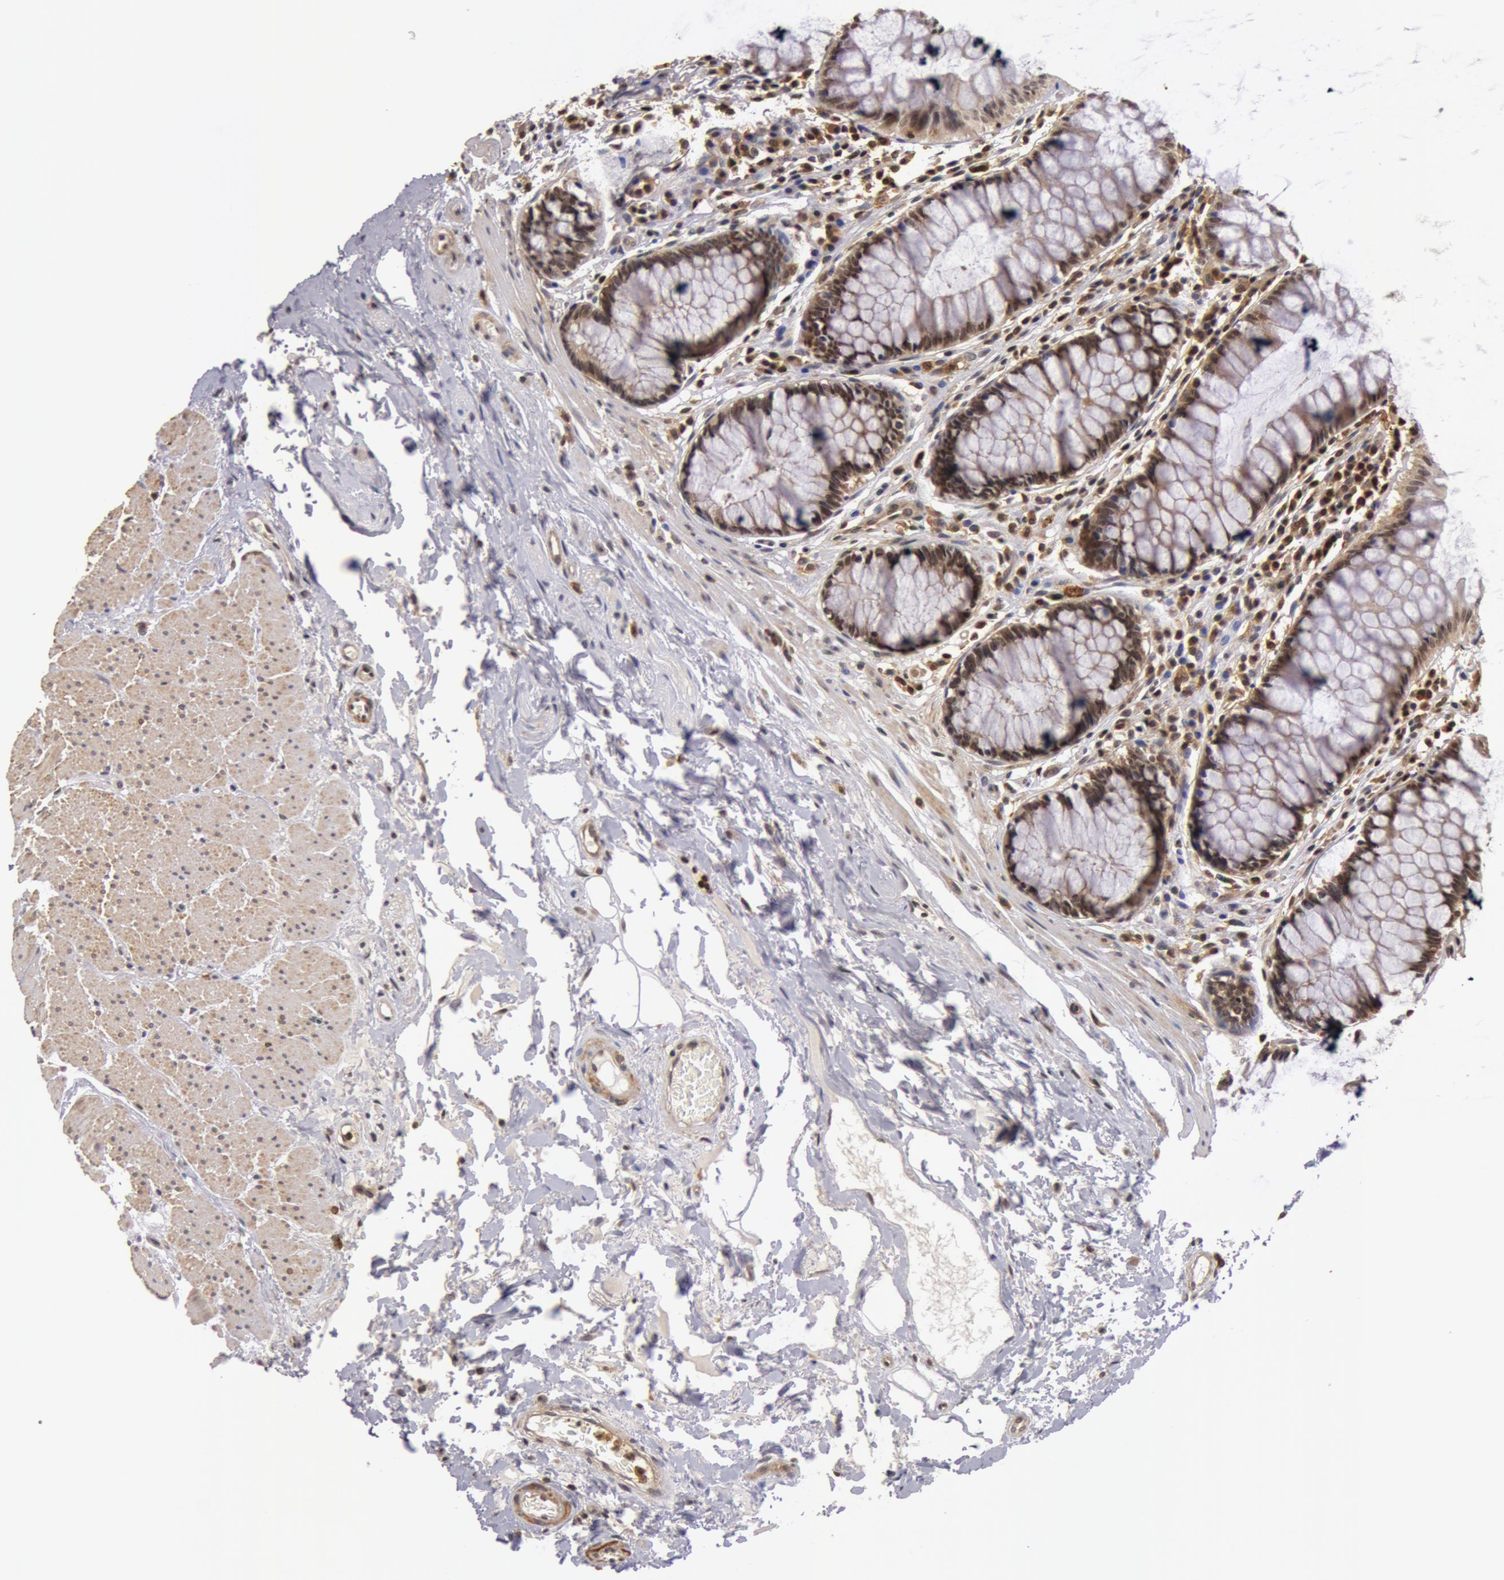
{"staining": {"intensity": "weak", "quantity": ">75%", "location": "cytoplasmic/membranous,nuclear"}, "tissue": "rectum", "cell_type": "Glandular cells", "image_type": "normal", "snomed": [{"axis": "morphology", "description": "Normal tissue, NOS"}, {"axis": "topography", "description": "Rectum"}], "caption": "Protein expression analysis of normal rectum exhibits weak cytoplasmic/membranous,nuclear positivity in approximately >75% of glandular cells.", "gene": "ZNF350", "patient": {"sex": "male", "age": 77}}